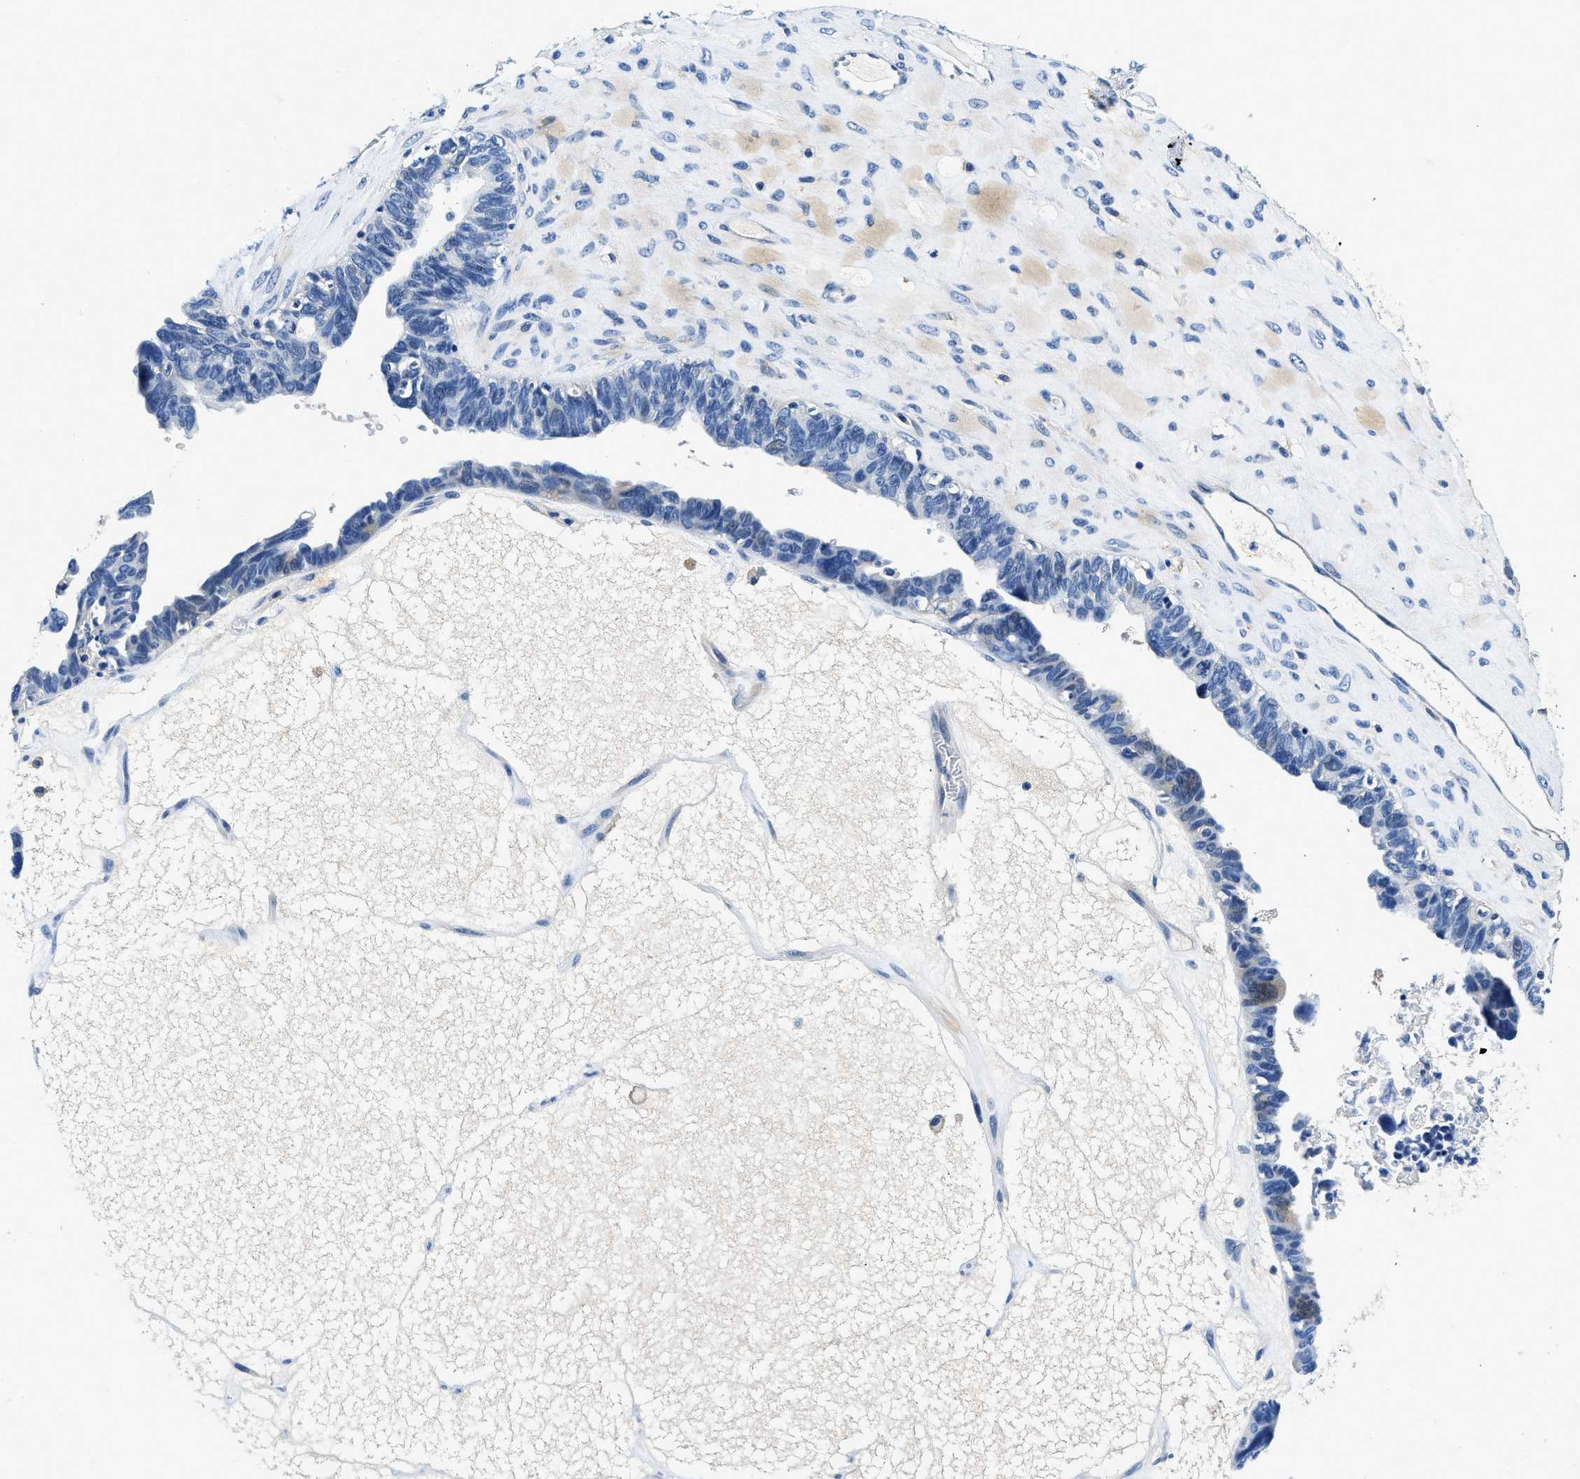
{"staining": {"intensity": "negative", "quantity": "none", "location": "none"}, "tissue": "ovarian cancer", "cell_type": "Tumor cells", "image_type": "cancer", "snomed": [{"axis": "morphology", "description": "Cystadenocarcinoma, serous, NOS"}, {"axis": "topography", "description": "Ovary"}], "caption": "Immunohistochemistry (IHC) micrograph of neoplastic tissue: ovarian serous cystadenocarcinoma stained with DAB exhibits no significant protein expression in tumor cells.", "gene": "ZFAND3", "patient": {"sex": "female", "age": 79}}